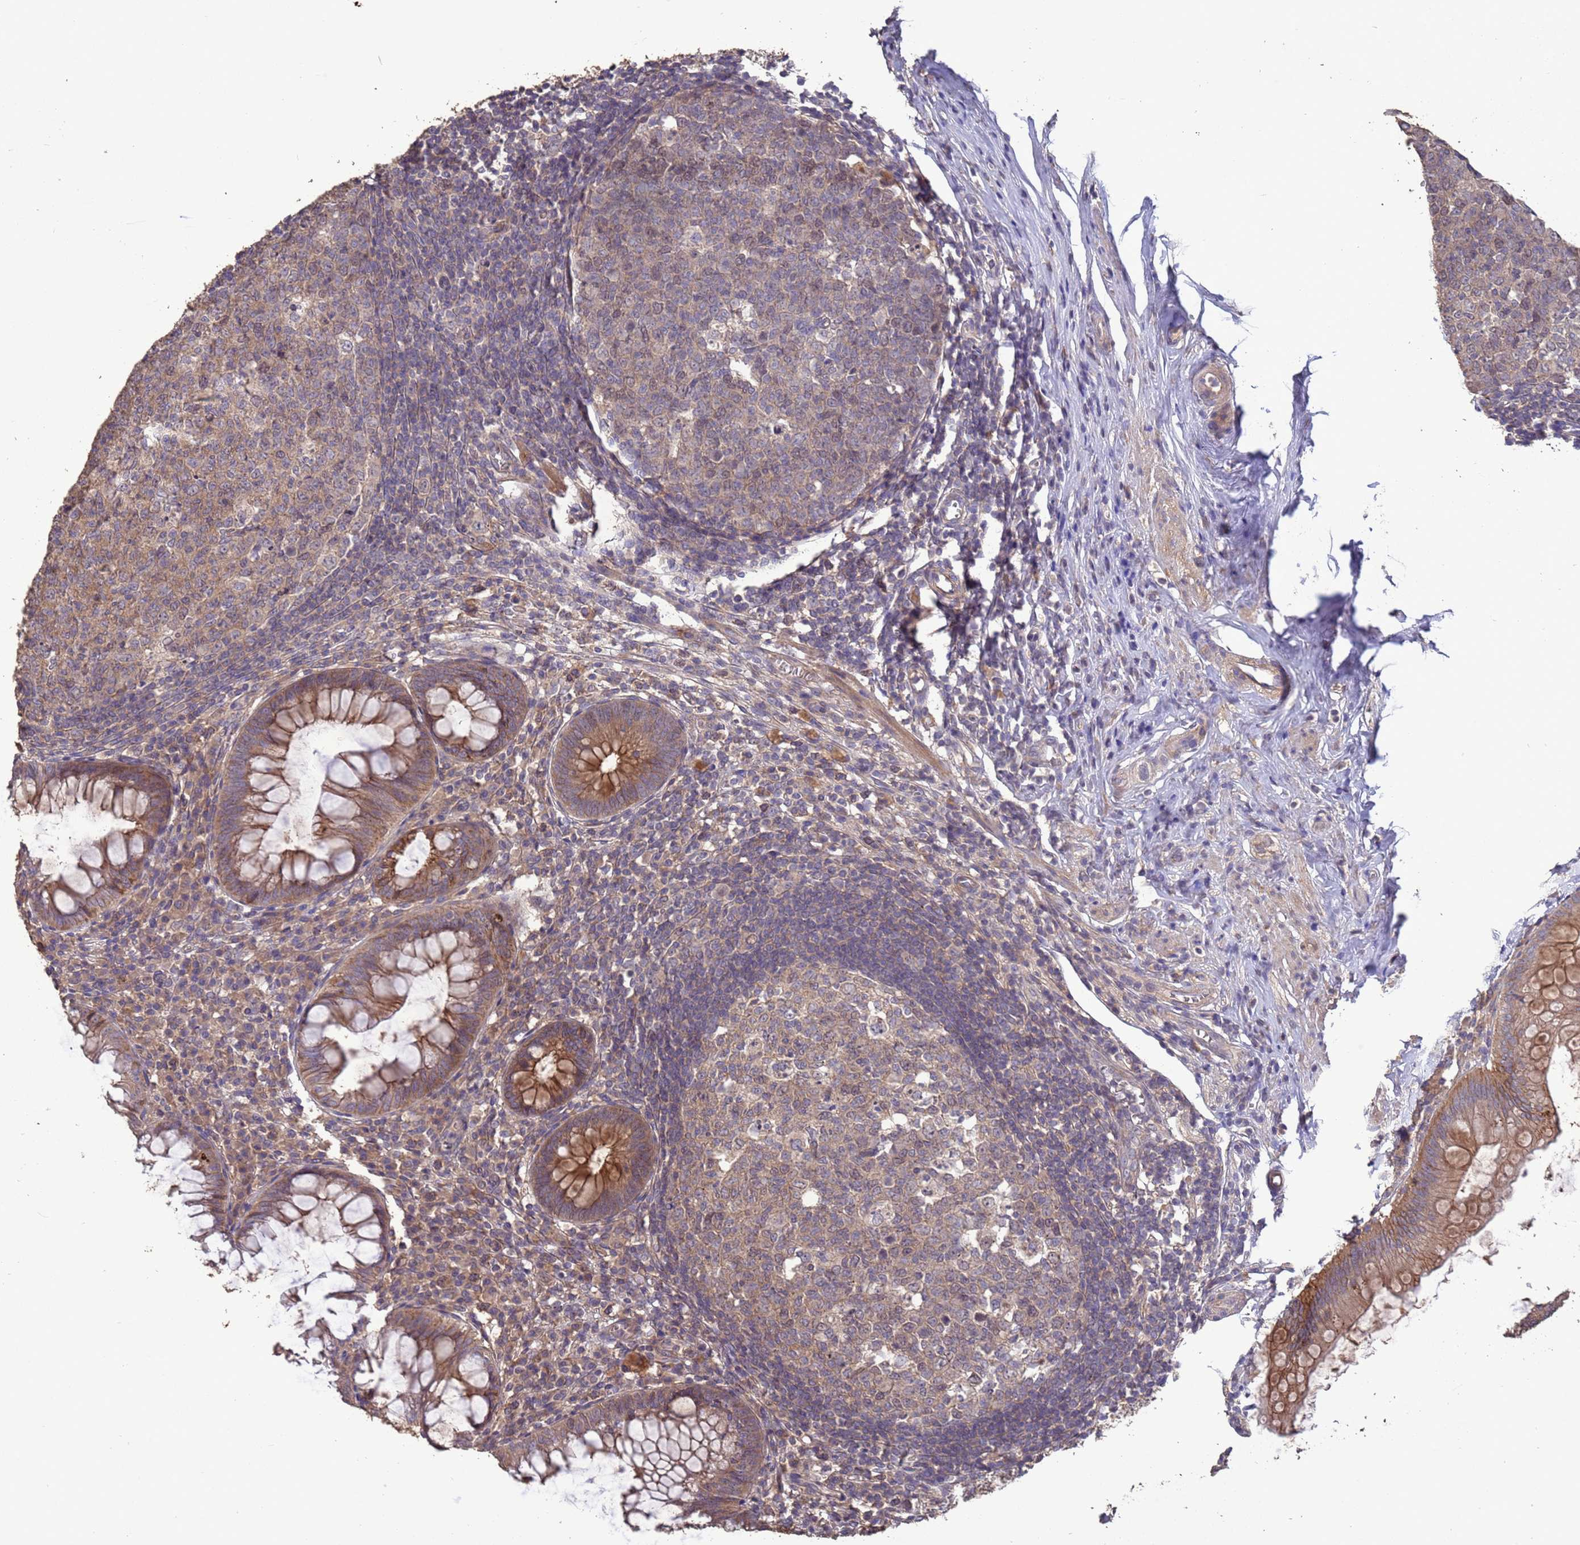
{"staining": {"intensity": "moderate", "quantity": ">75%", "location": "cytoplasmic/membranous"}, "tissue": "appendix", "cell_type": "Glandular cells", "image_type": "normal", "snomed": [{"axis": "morphology", "description": "Normal tissue, NOS"}, {"axis": "topography", "description": "Appendix"}], "caption": "IHC image of unremarkable appendix: human appendix stained using immunohistochemistry (IHC) demonstrates medium levels of moderate protein expression localized specifically in the cytoplasmic/membranous of glandular cells, appearing as a cytoplasmic/membranous brown color.", "gene": "SLC9B2", "patient": {"sex": "male", "age": 56}}